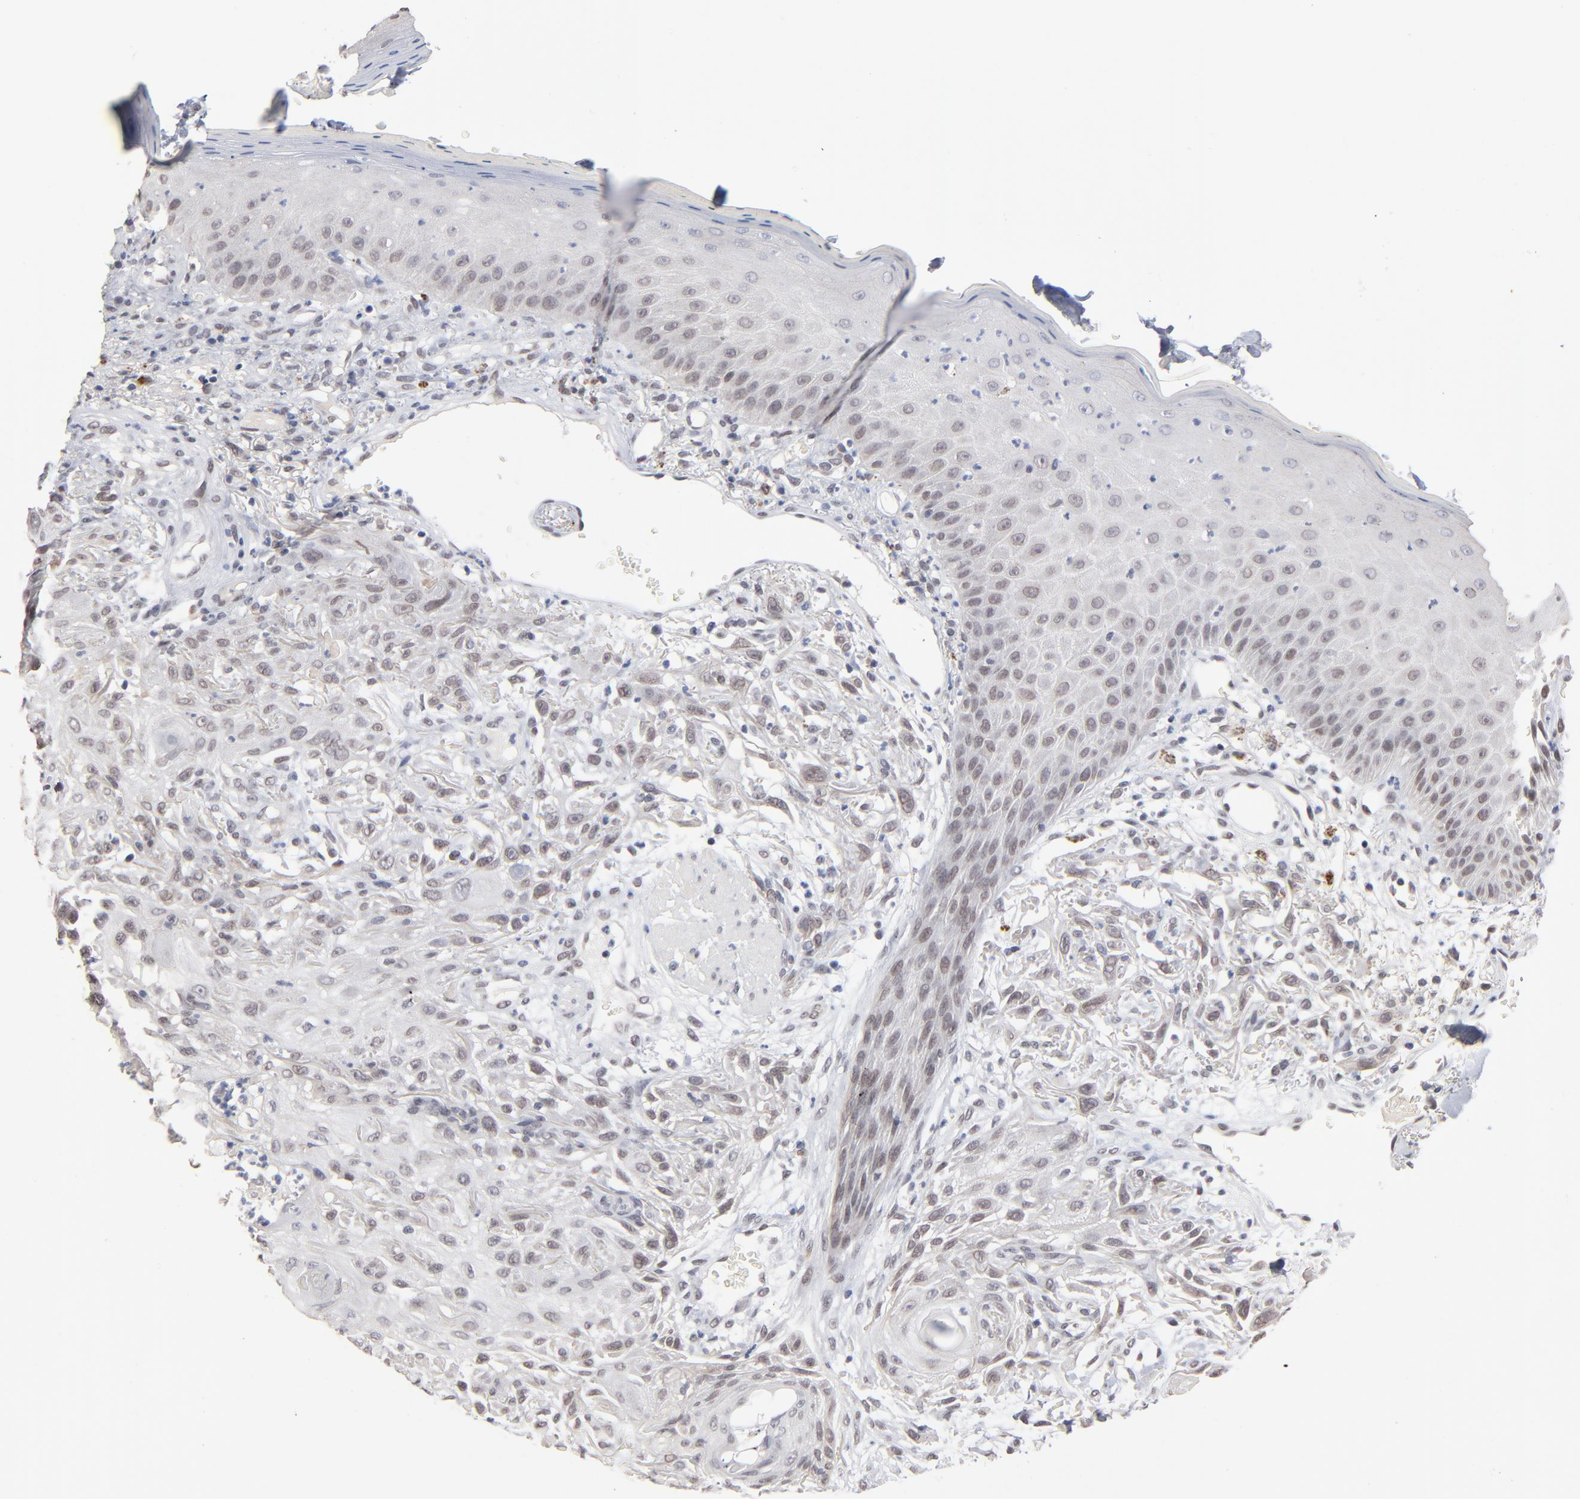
{"staining": {"intensity": "weak", "quantity": "<25%", "location": "nuclear"}, "tissue": "skin cancer", "cell_type": "Tumor cells", "image_type": "cancer", "snomed": [{"axis": "morphology", "description": "Squamous cell carcinoma, NOS"}, {"axis": "topography", "description": "Skin"}], "caption": "IHC photomicrograph of human skin cancer (squamous cell carcinoma) stained for a protein (brown), which demonstrates no staining in tumor cells. The staining was performed using DAB (3,3'-diaminobenzidine) to visualize the protein expression in brown, while the nuclei were stained in blue with hematoxylin (Magnification: 20x).", "gene": "MBIP", "patient": {"sex": "female", "age": 59}}